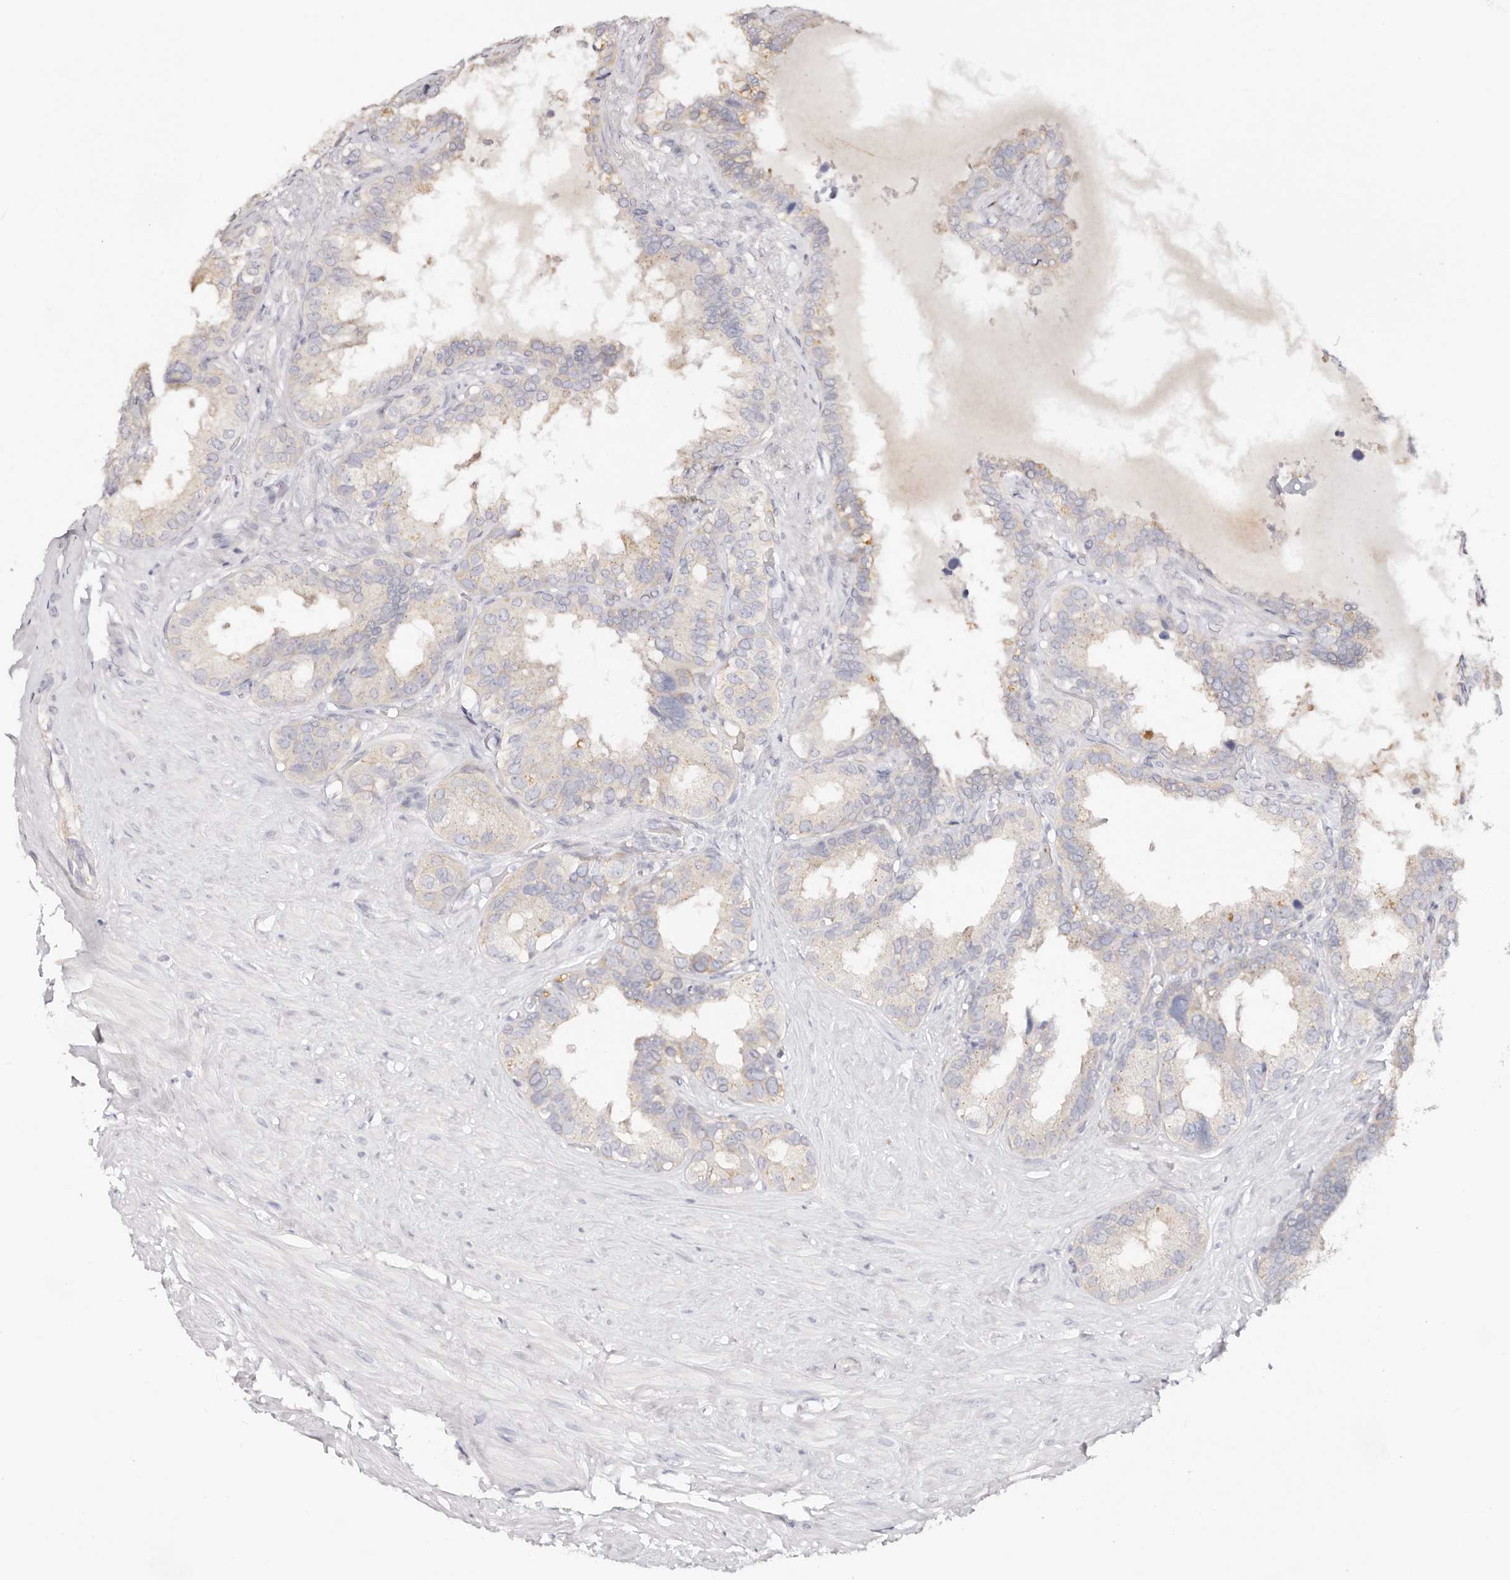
{"staining": {"intensity": "negative", "quantity": "none", "location": "none"}, "tissue": "seminal vesicle", "cell_type": "Glandular cells", "image_type": "normal", "snomed": [{"axis": "morphology", "description": "Normal tissue, NOS"}, {"axis": "topography", "description": "Seminal veicle"}], "caption": "A histopathology image of human seminal vesicle is negative for staining in glandular cells. (DAB IHC, high magnification).", "gene": "DNASE1", "patient": {"sex": "male", "age": 80}}